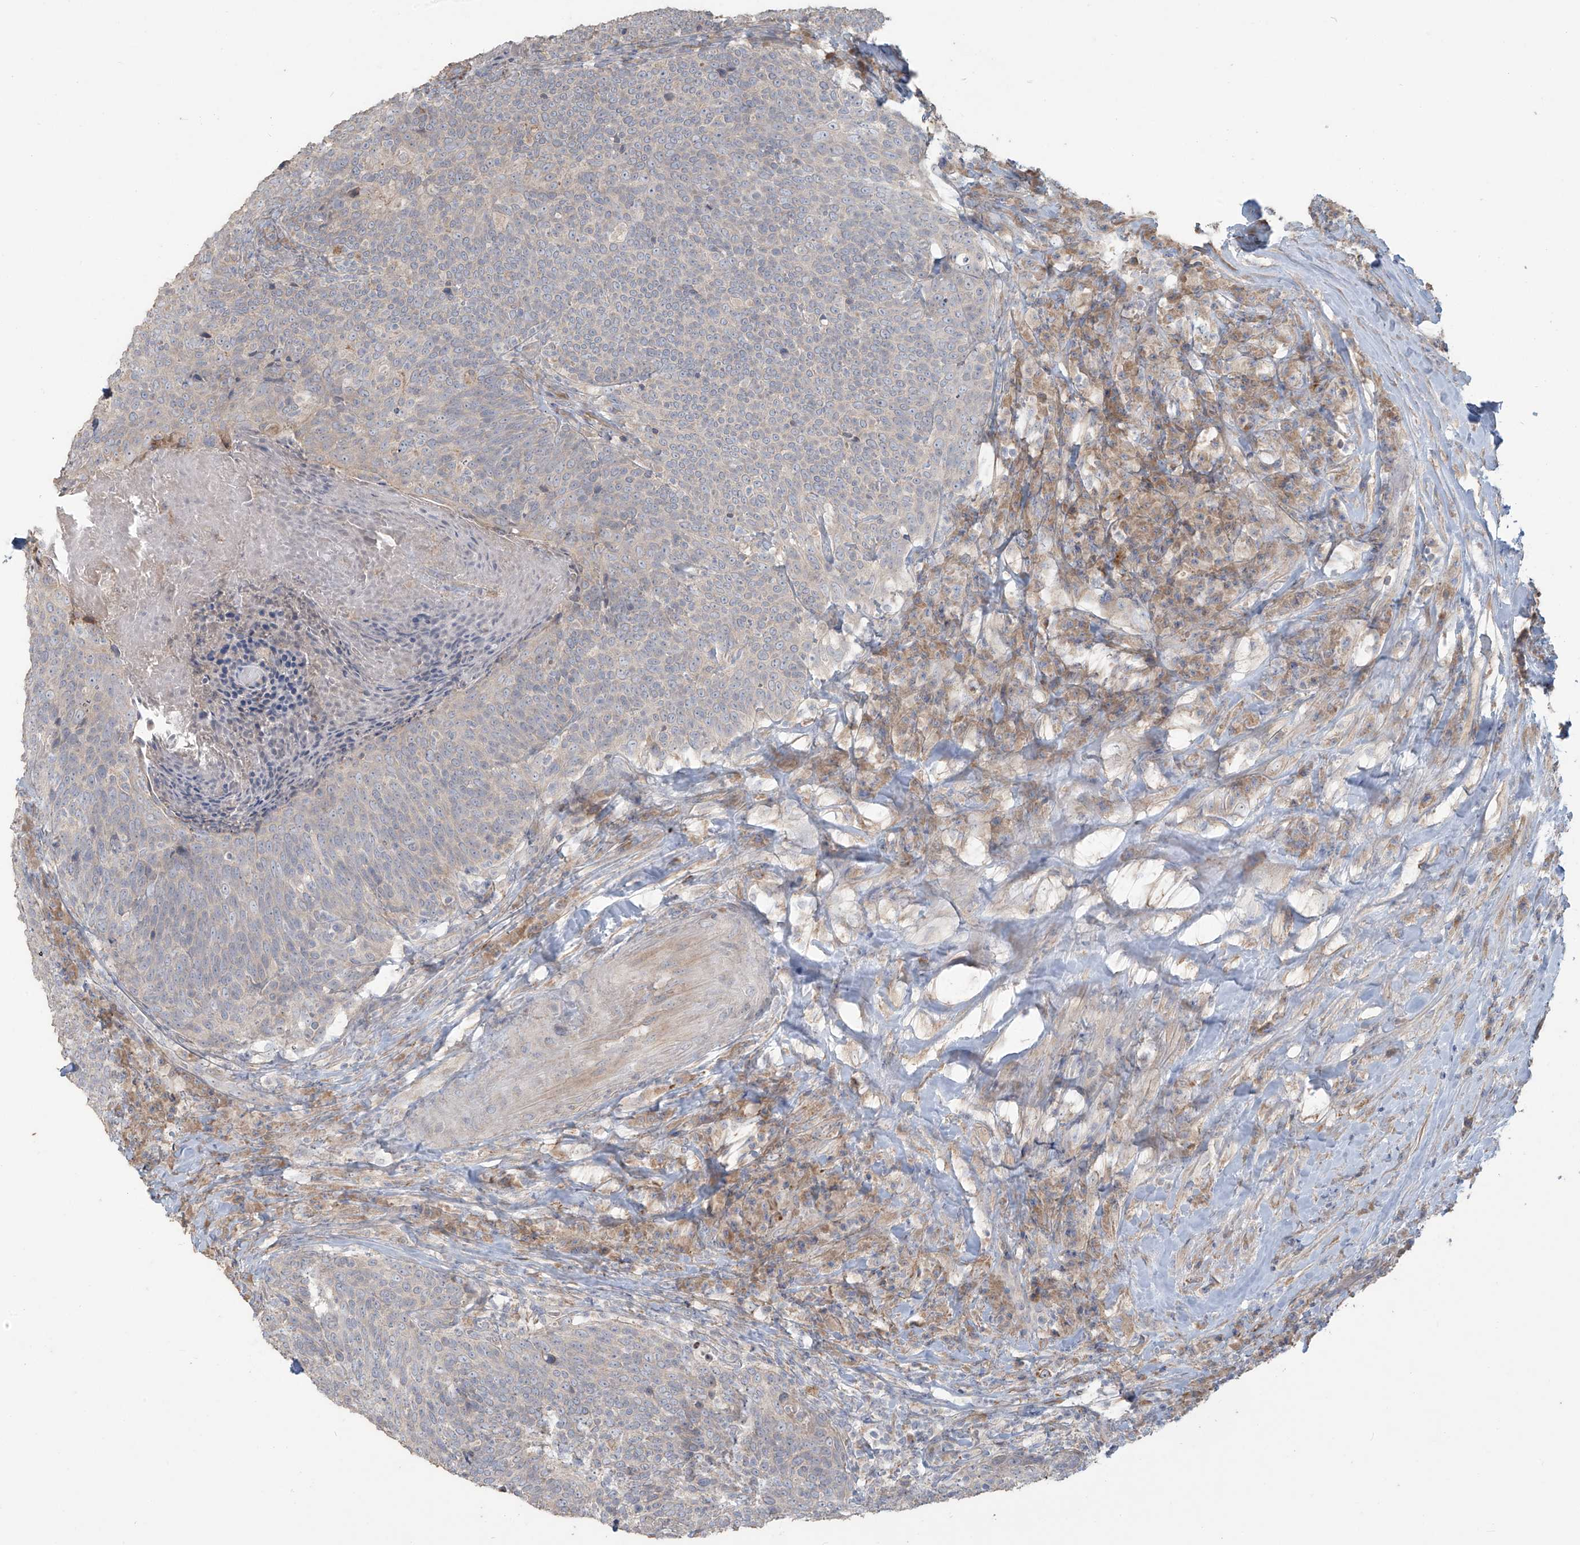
{"staining": {"intensity": "weak", "quantity": "25%-75%", "location": "cytoplasmic/membranous"}, "tissue": "head and neck cancer", "cell_type": "Tumor cells", "image_type": "cancer", "snomed": [{"axis": "morphology", "description": "Squamous cell carcinoma, NOS"}, {"axis": "morphology", "description": "Squamous cell carcinoma, metastatic, NOS"}, {"axis": "topography", "description": "Lymph node"}, {"axis": "topography", "description": "Head-Neck"}], "caption": "This histopathology image demonstrates head and neck cancer stained with immunohistochemistry (IHC) to label a protein in brown. The cytoplasmic/membranous of tumor cells show weak positivity for the protein. Nuclei are counter-stained blue.", "gene": "MAGIX", "patient": {"sex": "male", "age": 62}}